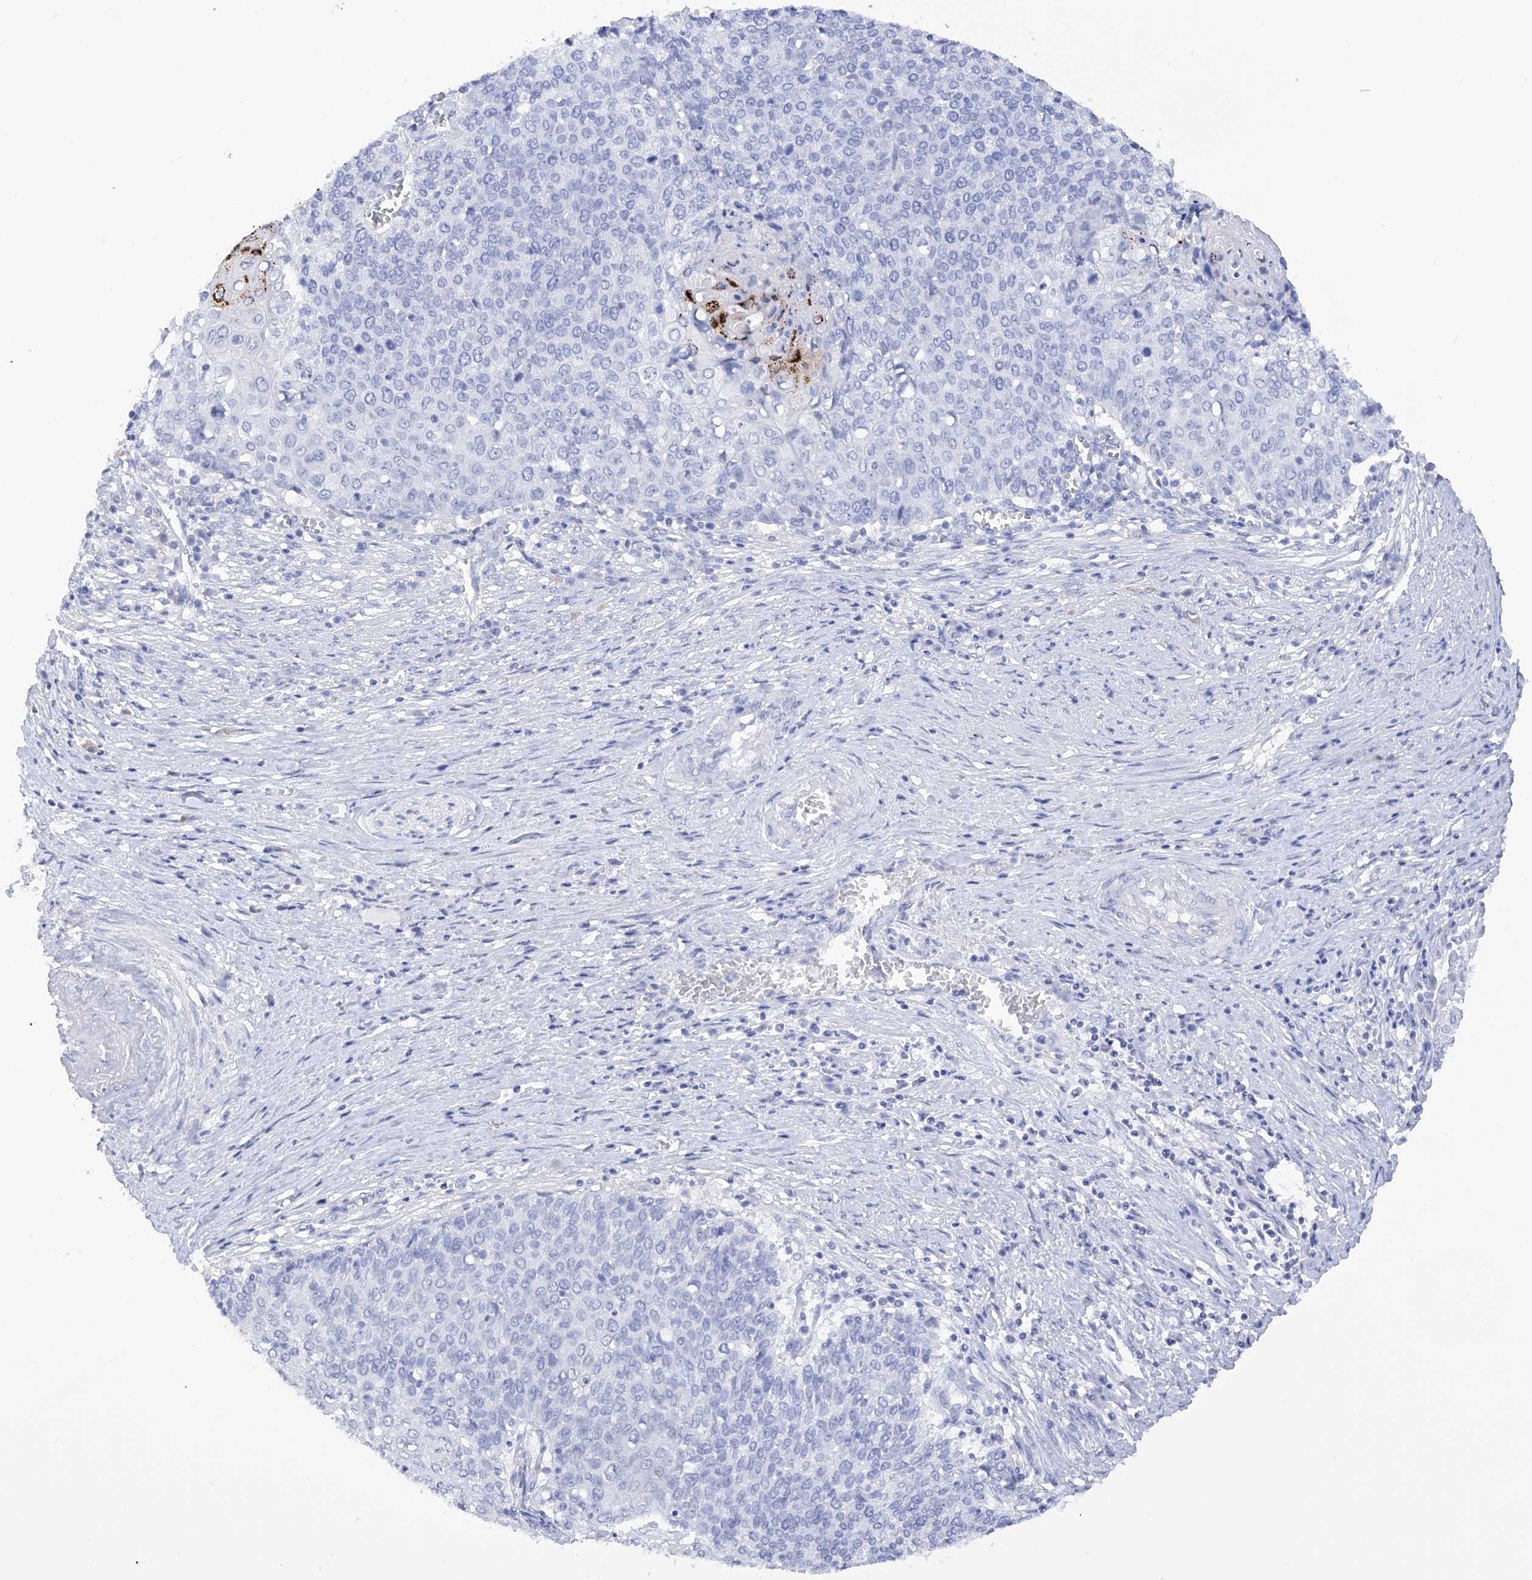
{"staining": {"intensity": "negative", "quantity": "none", "location": "none"}, "tissue": "cervical cancer", "cell_type": "Tumor cells", "image_type": "cancer", "snomed": [{"axis": "morphology", "description": "Squamous cell carcinoma, NOS"}, {"axis": "topography", "description": "Cervix"}], "caption": "Human squamous cell carcinoma (cervical) stained for a protein using immunohistochemistry (IHC) displays no positivity in tumor cells.", "gene": "FLG", "patient": {"sex": "female", "age": 39}}